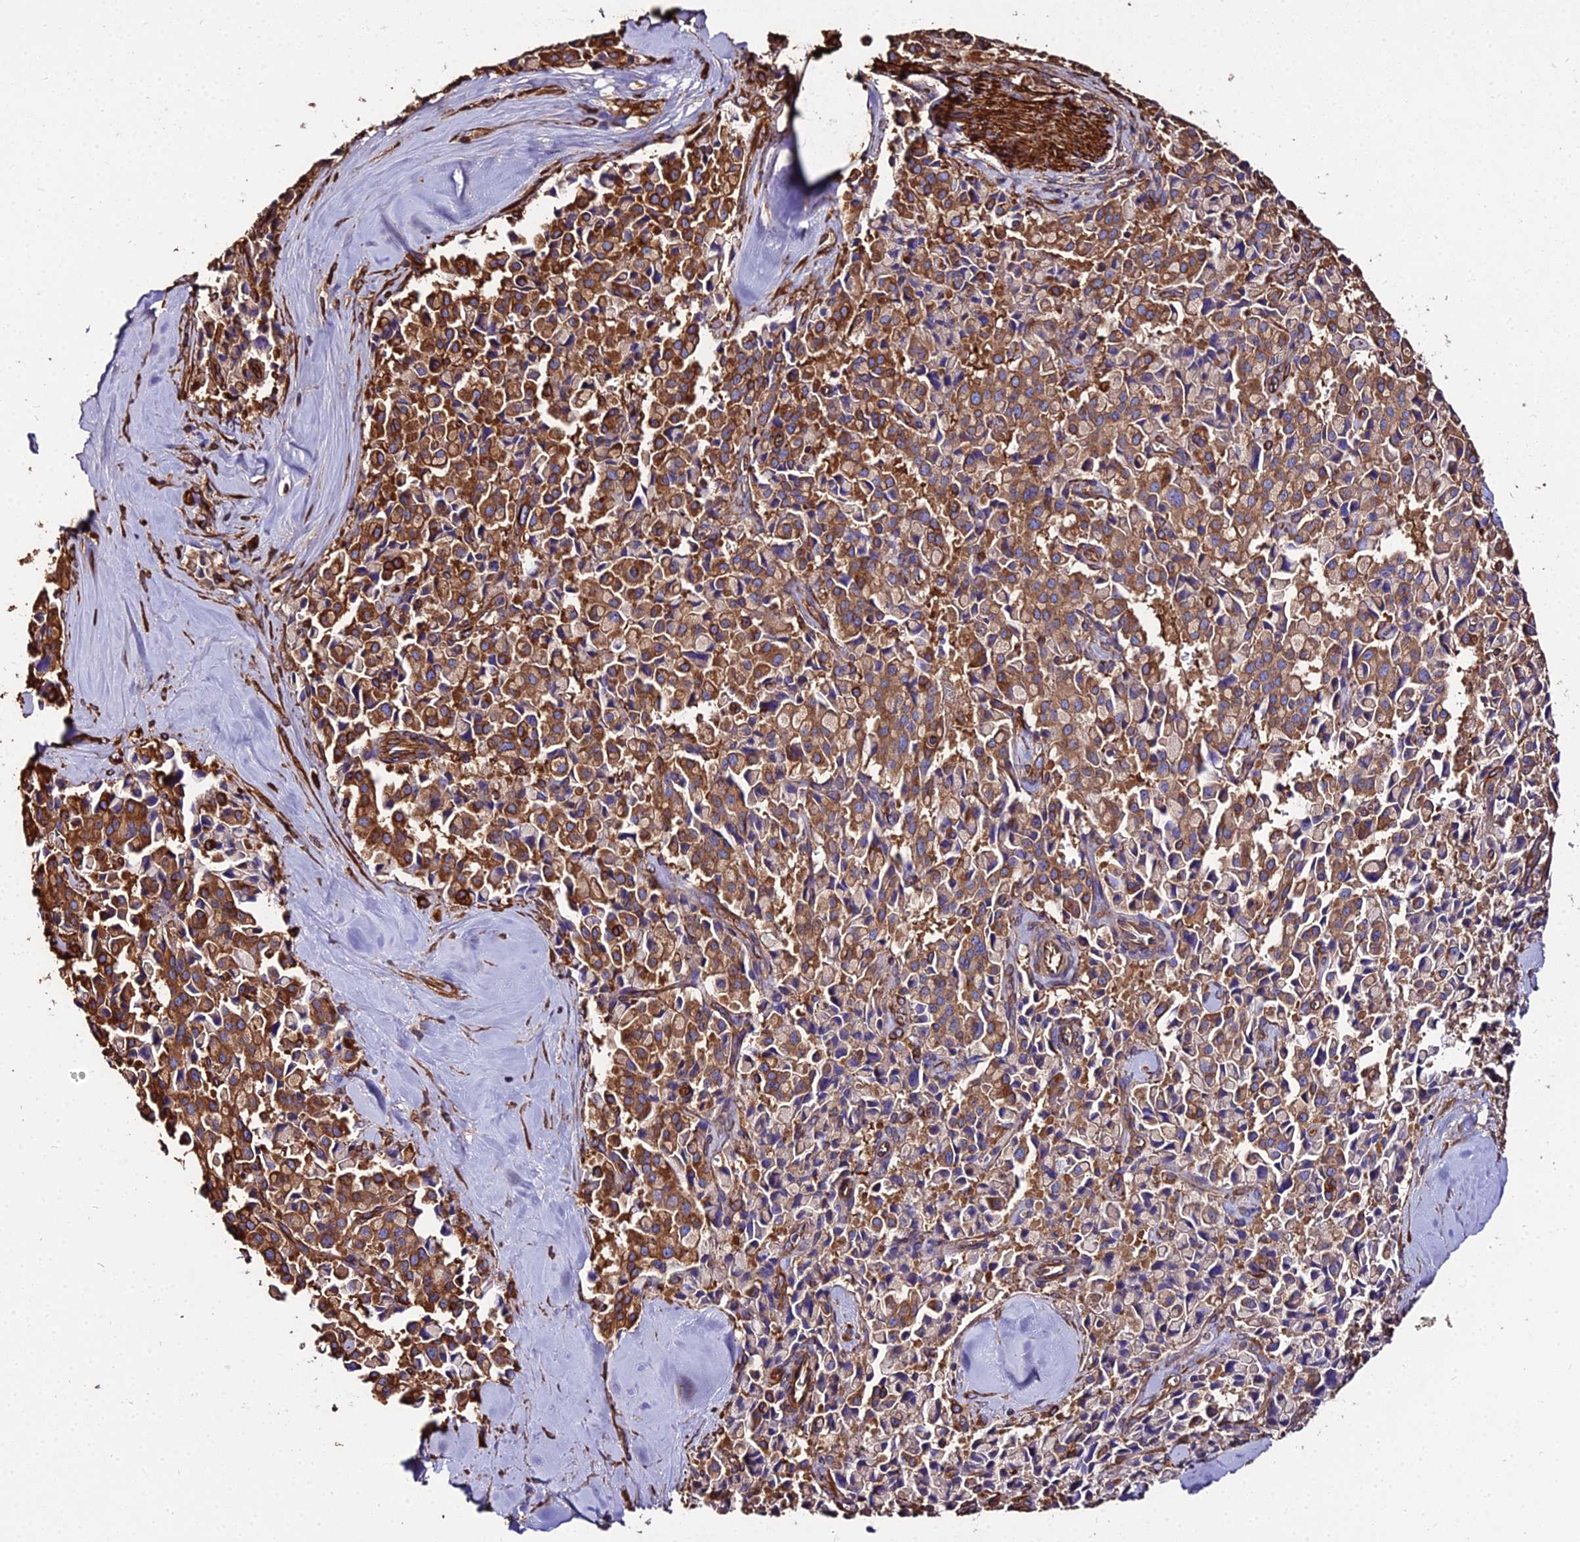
{"staining": {"intensity": "moderate", "quantity": ">75%", "location": "cytoplasmic/membranous"}, "tissue": "pancreatic cancer", "cell_type": "Tumor cells", "image_type": "cancer", "snomed": [{"axis": "morphology", "description": "Adenocarcinoma, NOS"}, {"axis": "topography", "description": "Pancreas"}], "caption": "Moderate cytoplasmic/membranous protein positivity is identified in about >75% of tumor cells in pancreatic cancer.", "gene": "TUBA3D", "patient": {"sex": "male", "age": 65}}